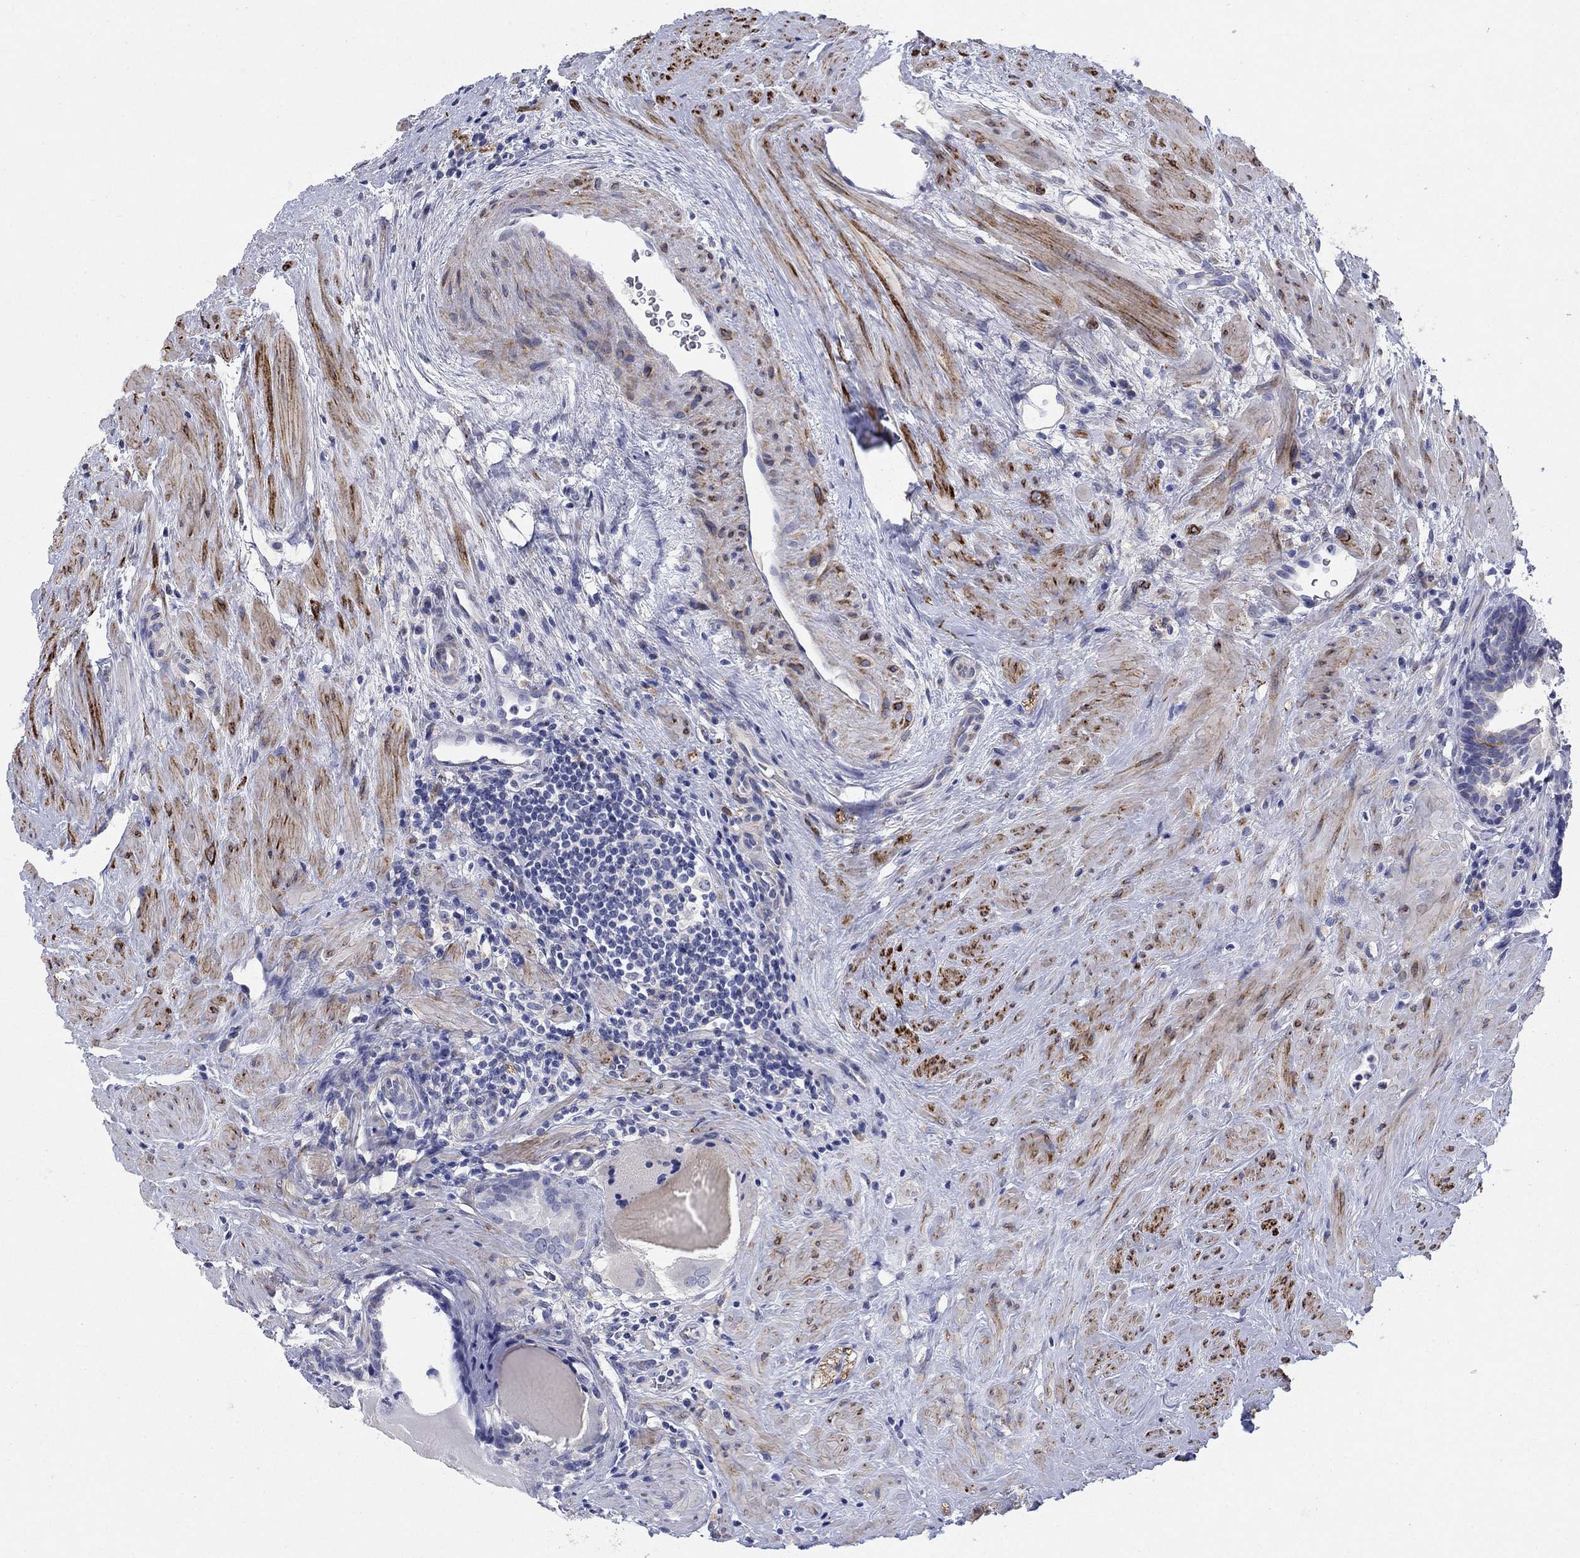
{"staining": {"intensity": "negative", "quantity": "none", "location": "none"}, "tissue": "prostate cancer", "cell_type": "Tumor cells", "image_type": "cancer", "snomed": [{"axis": "morphology", "description": "Adenocarcinoma, NOS"}, {"axis": "morphology", "description": "Adenocarcinoma, High grade"}, {"axis": "topography", "description": "Prostate"}], "caption": "Immunohistochemical staining of prostate adenocarcinoma reveals no significant expression in tumor cells.", "gene": "PTPRZ1", "patient": {"sex": "male", "age": 64}}